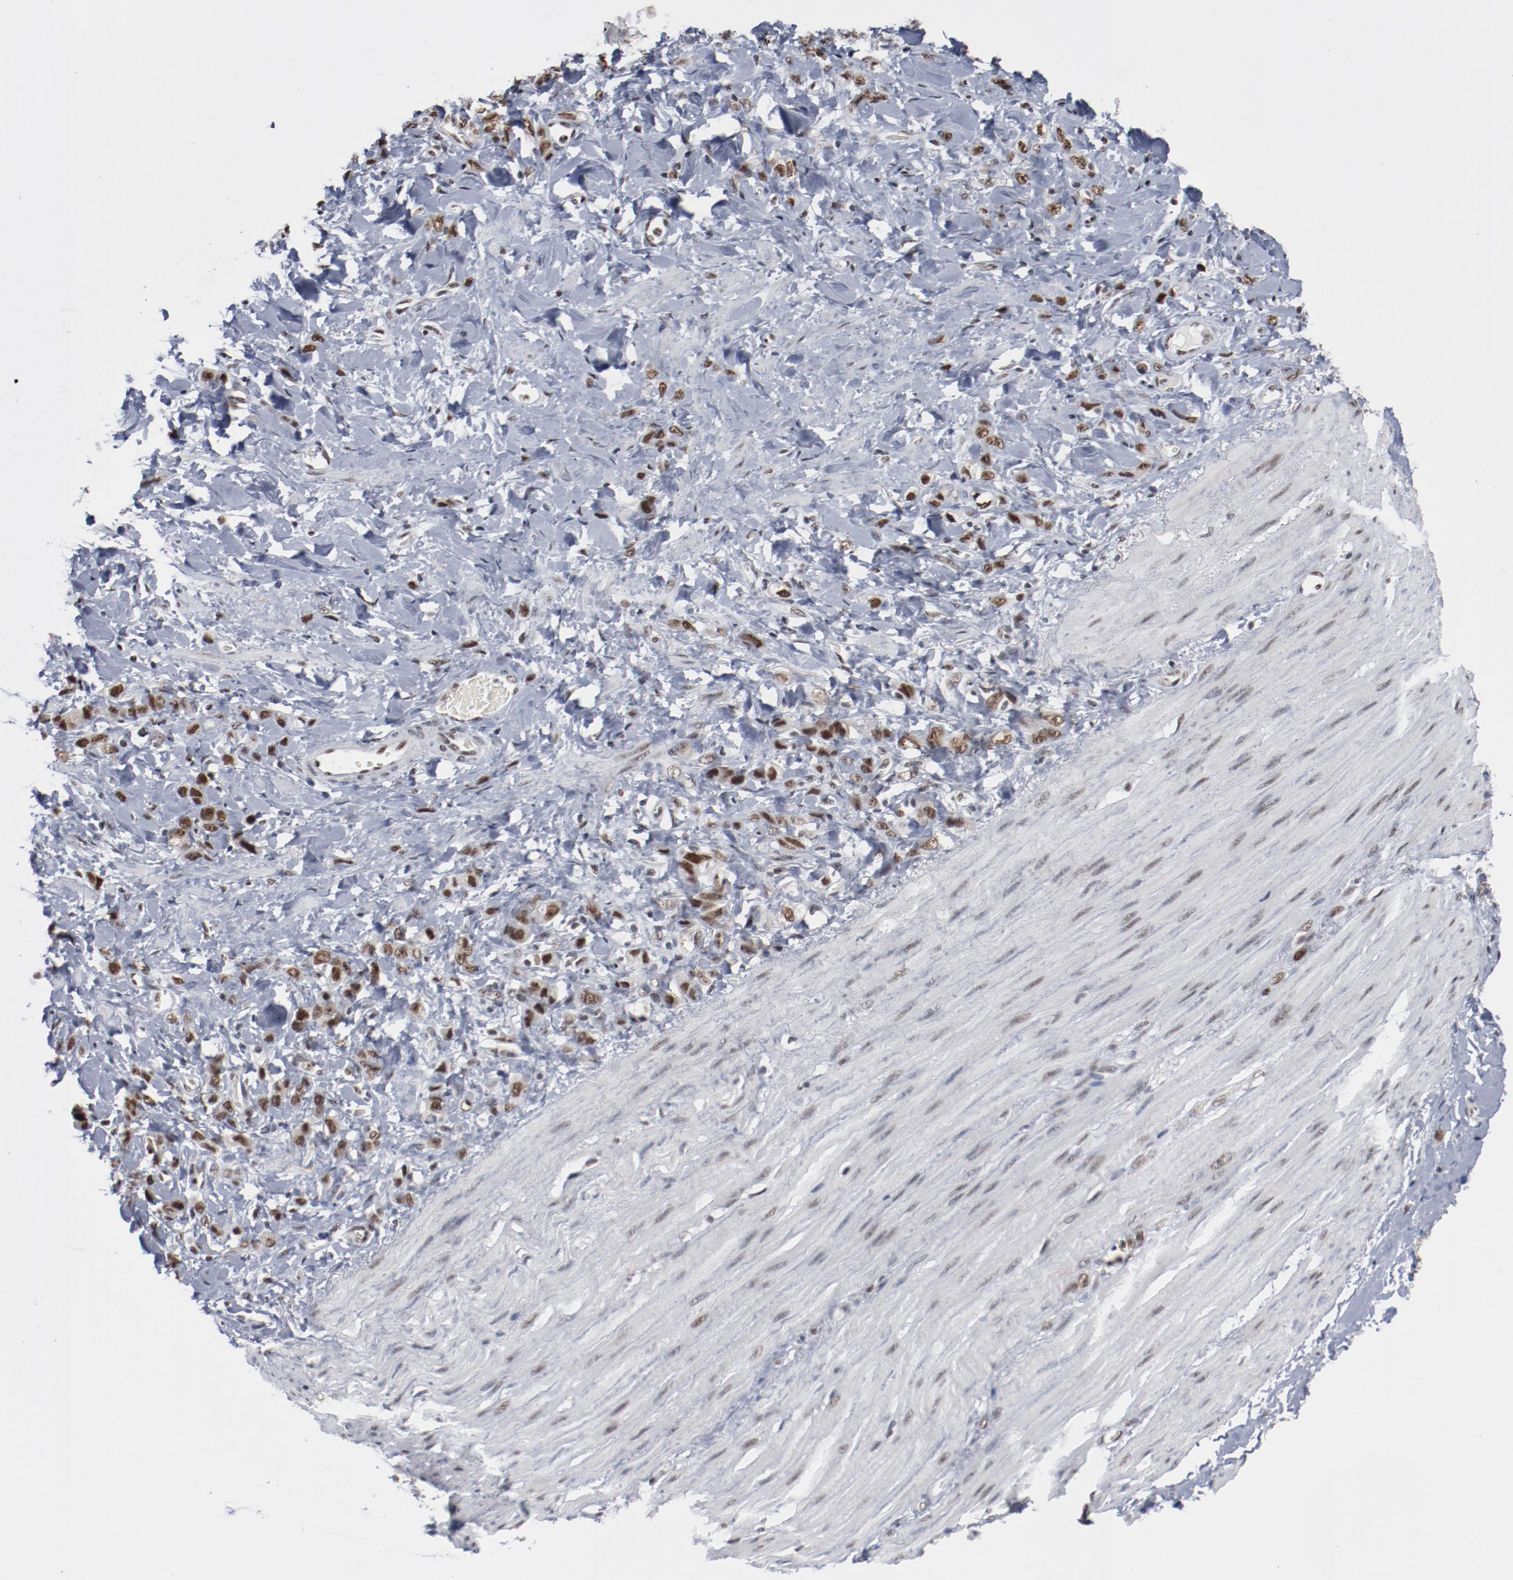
{"staining": {"intensity": "moderate", "quantity": ">75%", "location": "nuclear"}, "tissue": "stomach cancer", "cell_type": "Tumor cells", "image_type": "cancer", "snomed": [{"axis": "morphology", "description": "Normal tissue, NOS"}, {"axis": "morphology", "description": "Adenocarcinoma, NOS"}, {"axis": "topography", "description": "Stomach"}], "caption": "About >75% of tumor cells in stomach adenocarcinoma reveal moderate nuclear protein staining as visualized by brown immunohistochemical staining.", "gene": "BUB3", "patient": {"sex": "male", "age": 82}}